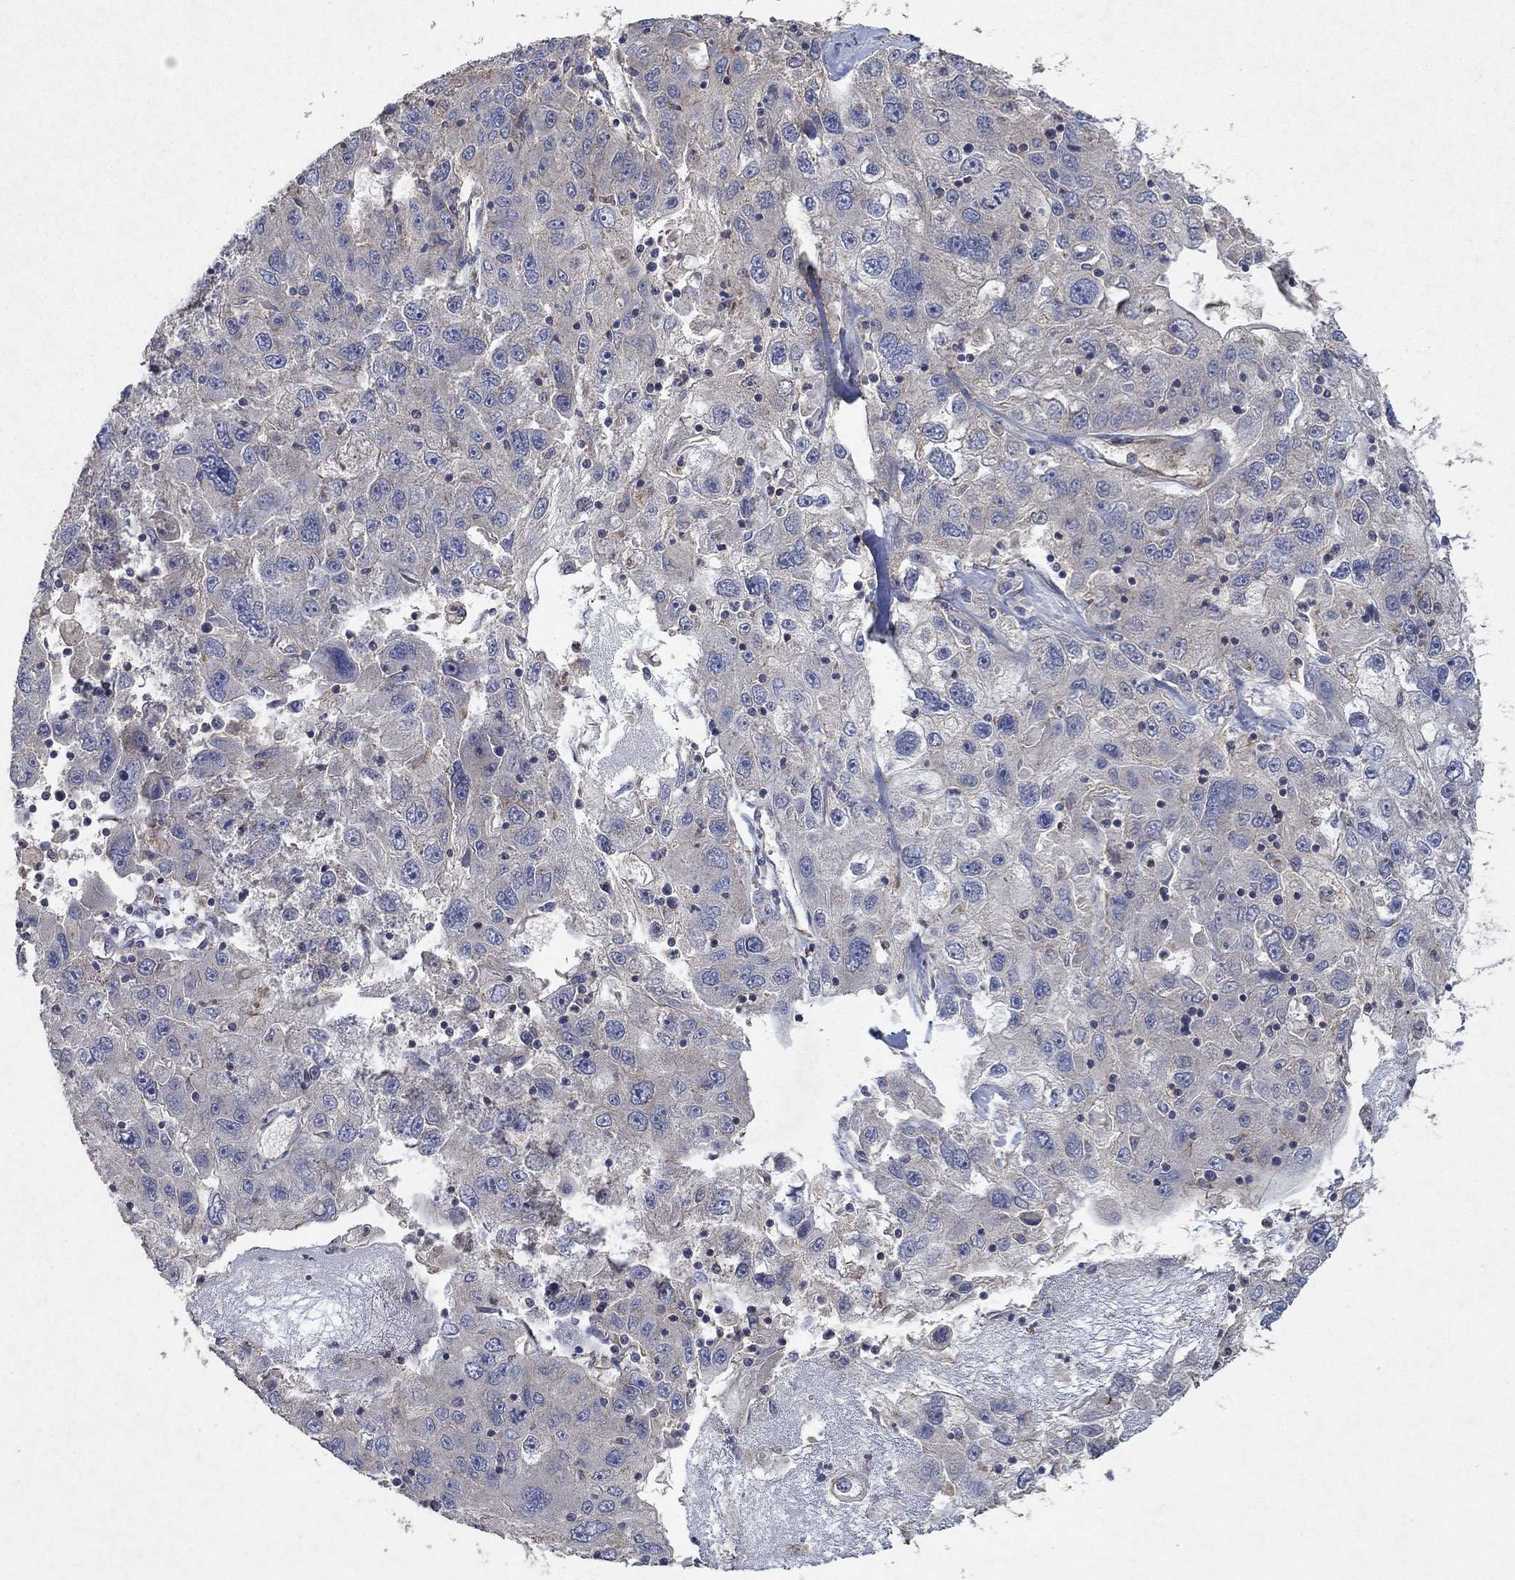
{"staining": {"intensity": "negative", "quantity": "none", "location": "none"}, "tissue": "stomach cancer", "cell_type": "Tumor cells", "image_type": "cancer", "snomed": [{"axis": "morphology", "description": "Adenocarcinoma, NOS"}, {"axis": "topography", "description": "Stomach"}], "caption": "Protein analysis of stomach cancer (adenocarcinoma) exhibits no significant staining in tumor cells.", "gene": "FRG1", "patient": {"sex": "male", "age": 56}}